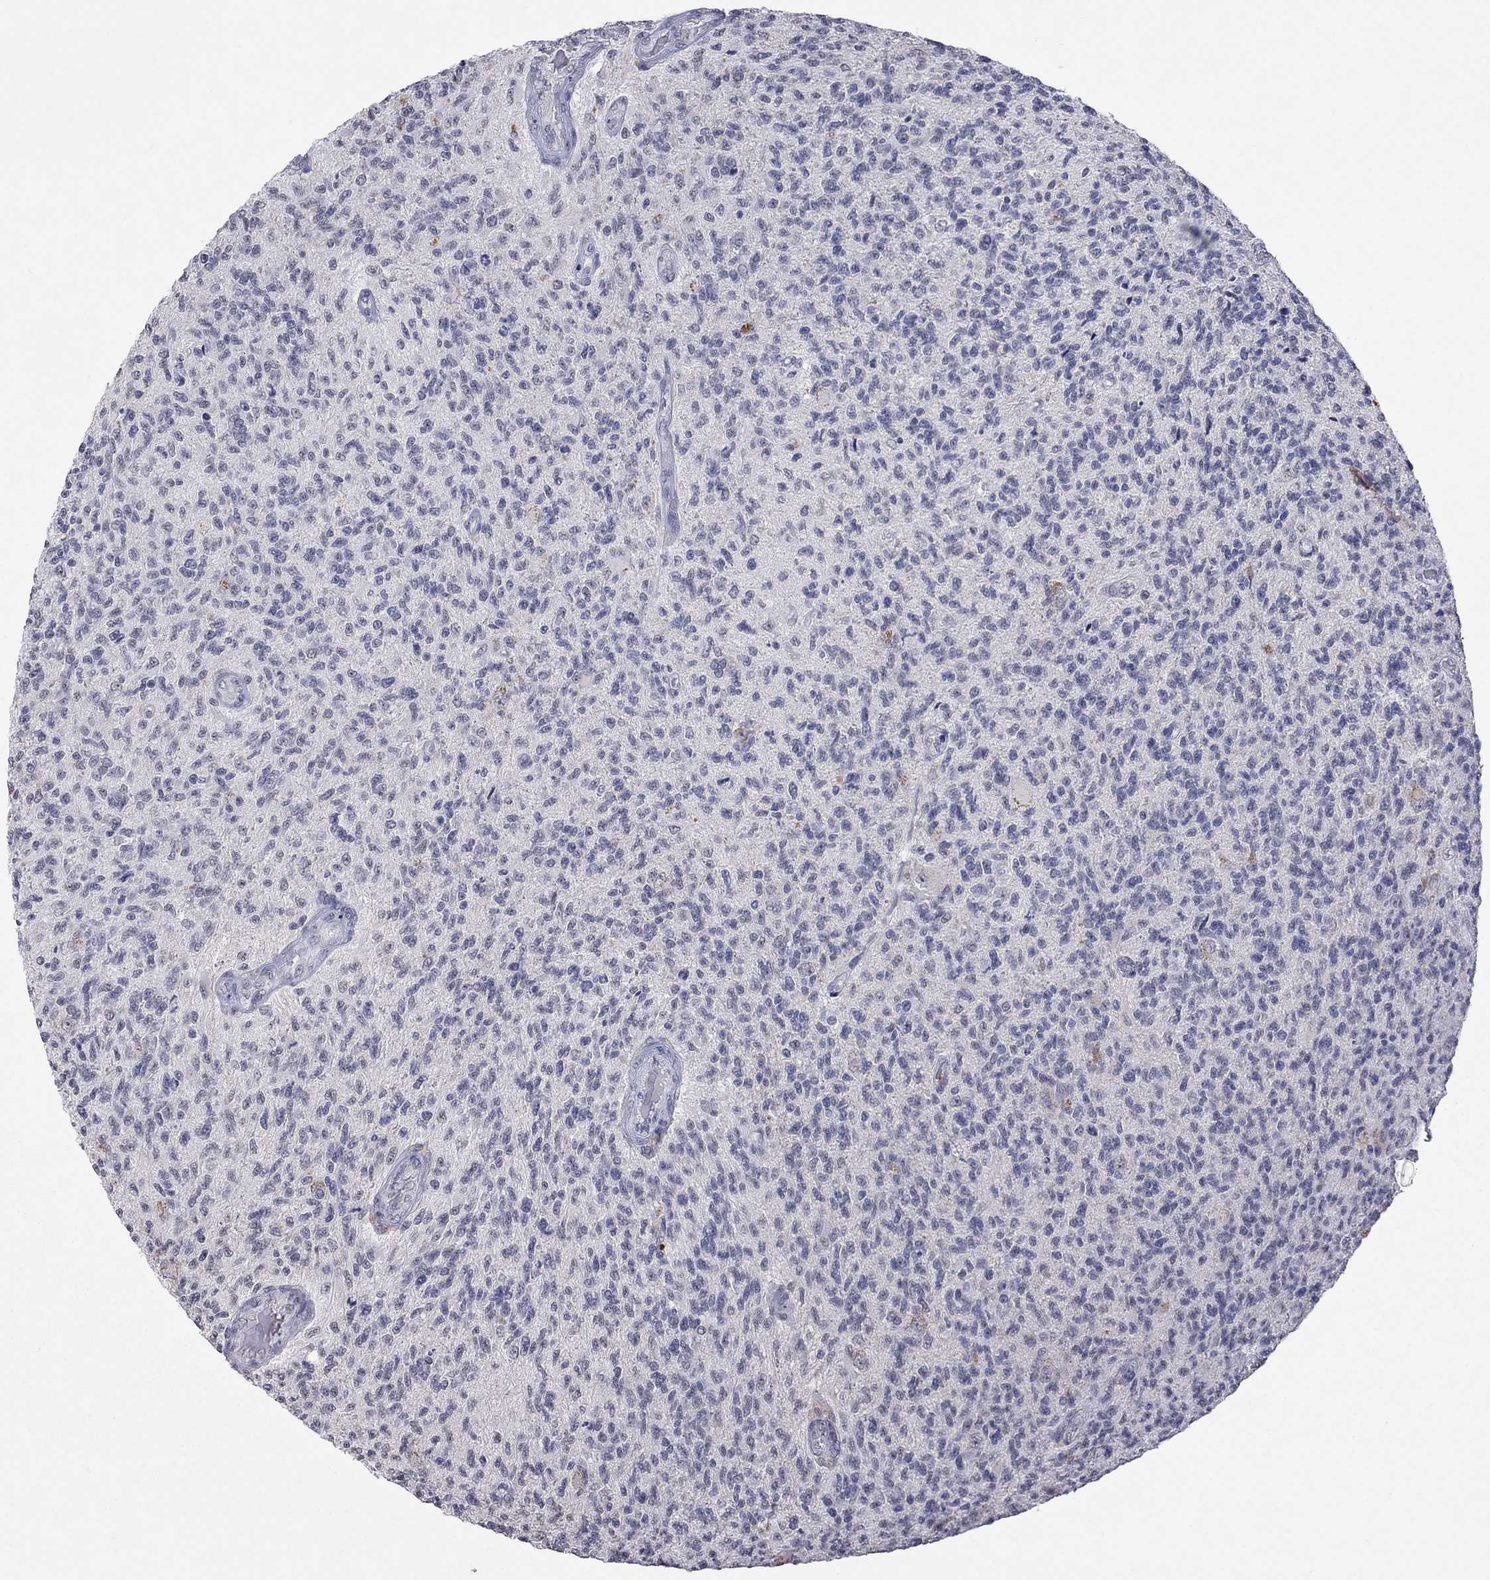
{"staining": {"intensity": "negative", "quantity": "none", "location": "none"}, "tissue": "glioma", "cell_type": "Tumor cells", "image_type": "cancer", "snomed": [{"axis": "morphology", "description": "Glioma, malignant, High grade"}, {"axis": "topography", "description": "Brain"}], "caption": "The histopathology image displays no significant expression in tumor cells of glioma.", "gene": "TMEM143", "patient": {"sex": "male", "age": 56}}